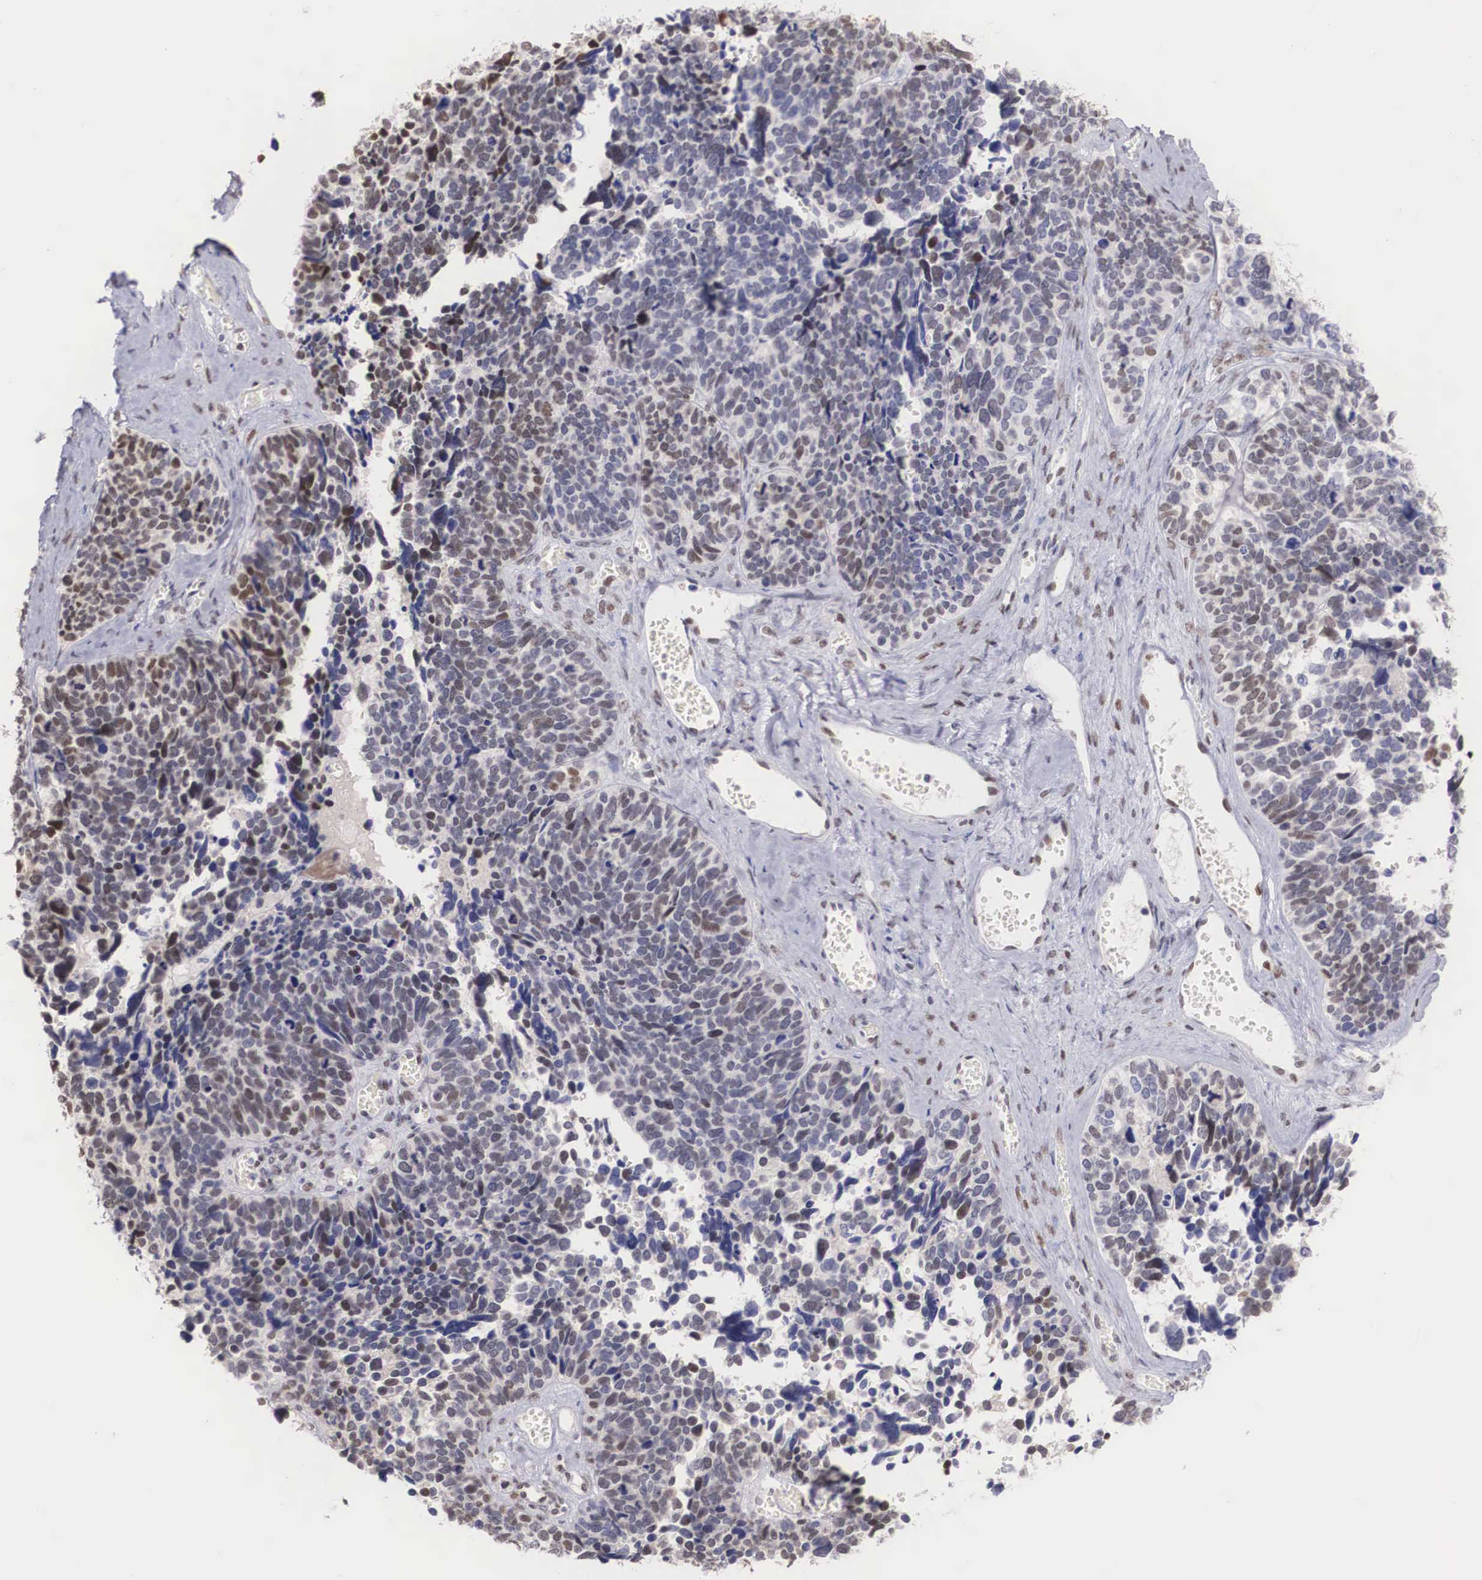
{"staining": {"intensity": "moderate", "quantity": "25%-75%", "location": "nuclear"}, "tissue": "ovarian cancer", "cell_type": "Tumor cells", "image_type": "cancer", "snomed": [{"axis": "morphology", "description": "Cystadenocarcinoma, serous, NOS"}, {"axis": "topography", "description": "Ovary"}], "caption": "Tumor cells show medium levels of moderate nuclear expression in about 25%-75% of cells in human ovarian cancer (serous cystadenocarcinoma). Using DAB (3,3'-diaminobenzidine) (brown) and hematoxylin (blue) stains, captured at high magnification using brightfield microscopy.", "gene": "HMGN5", "patient": {"sex": "female", "age": 77}}